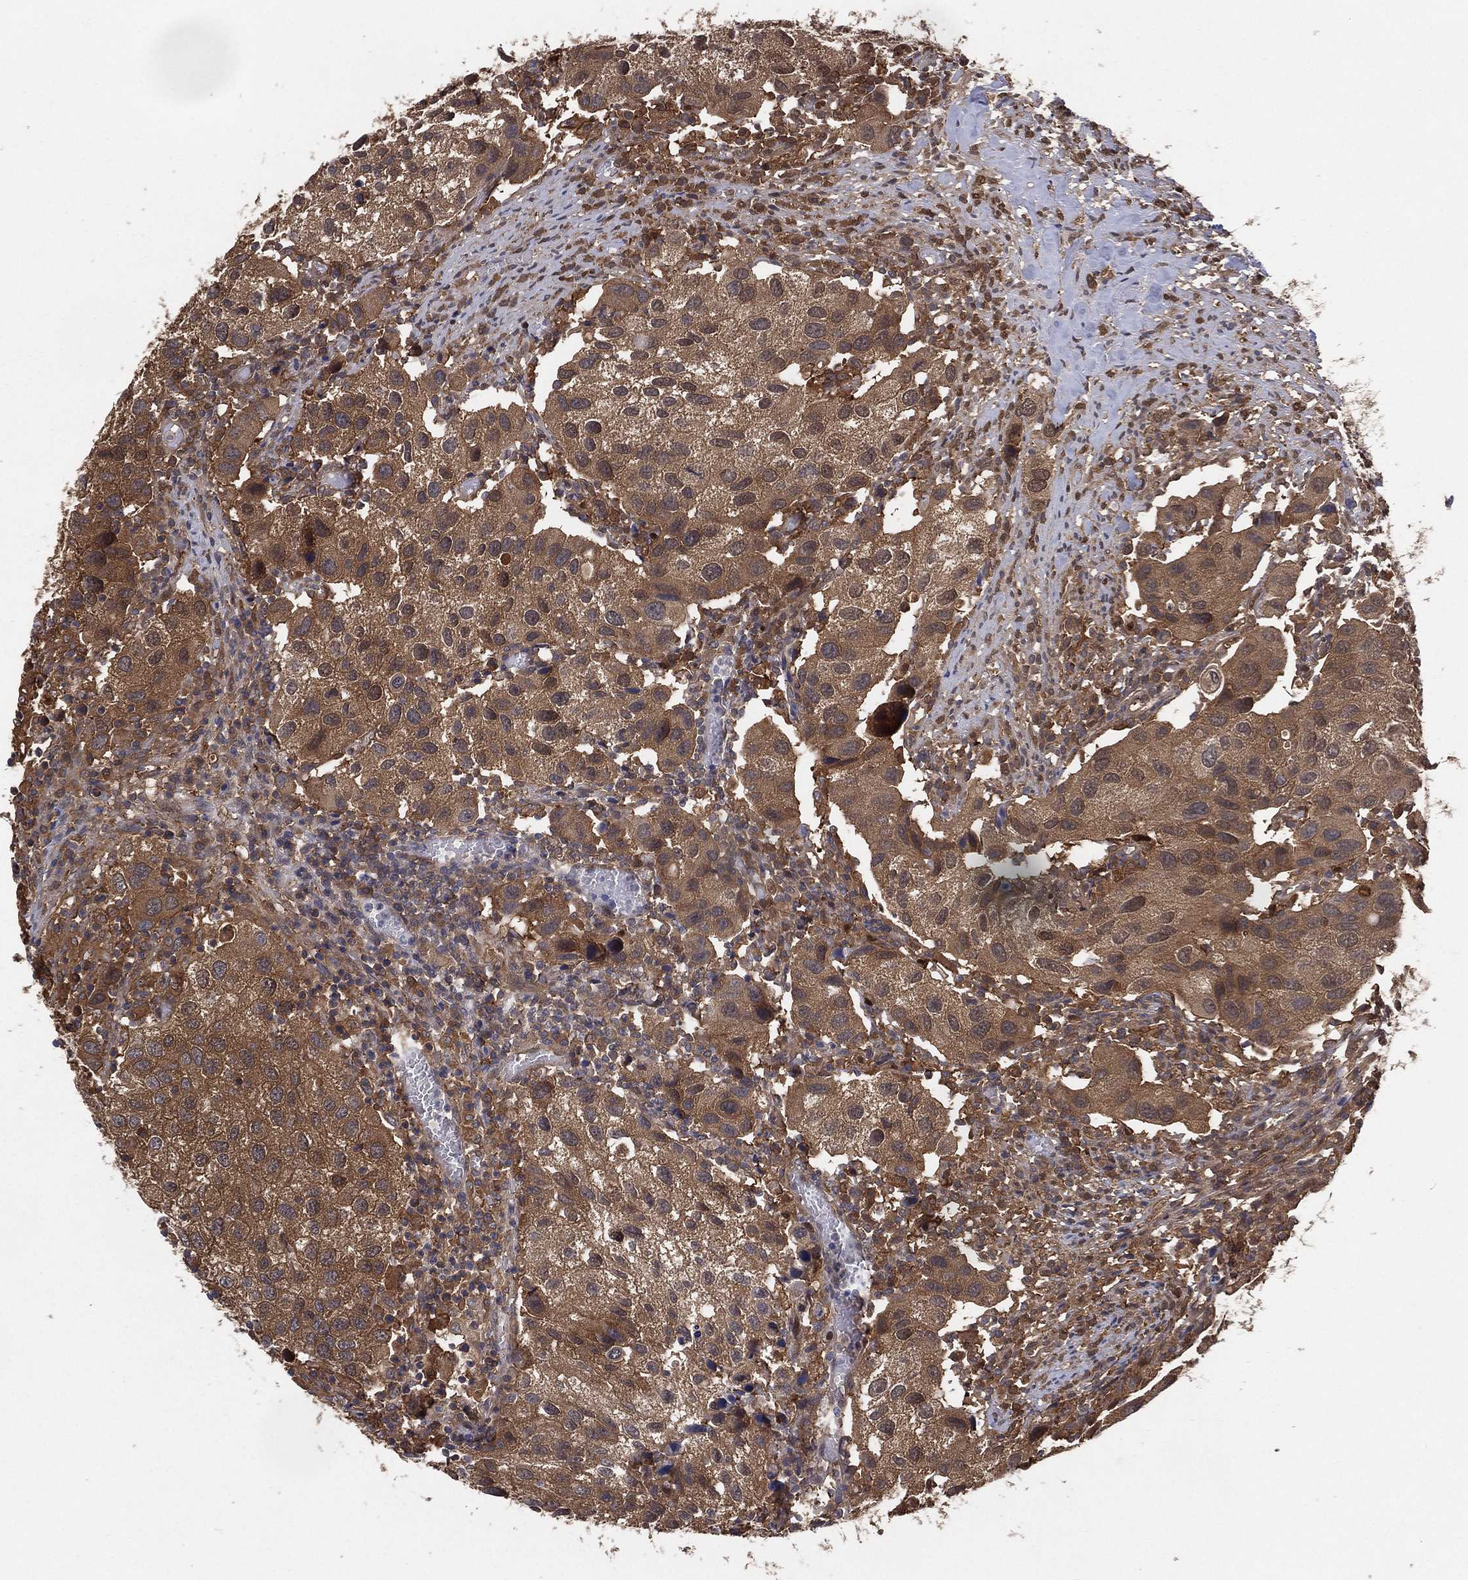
{"staining": {"intensity": "strong", "quantity": "25%-75%", "location": "cytoplasmic/membranous"}, "tissue": "urothelial cancer", "cell_type": "Tumor cells", "image_type": "cancer", "snomed": [{"axis": "morphology", "description": "Urothelial carcinoma, High grade"}, {"axis": "topography", "description": "Urinary bladder"}], "caption": "This is an image of immunohistochemistry staining of urothelial cancer, which shows strong staining in the cytoplasmic/membranous of tumor cells.", "gene": "PSMG4", "patient": {"sex": "male", "age": 79}}